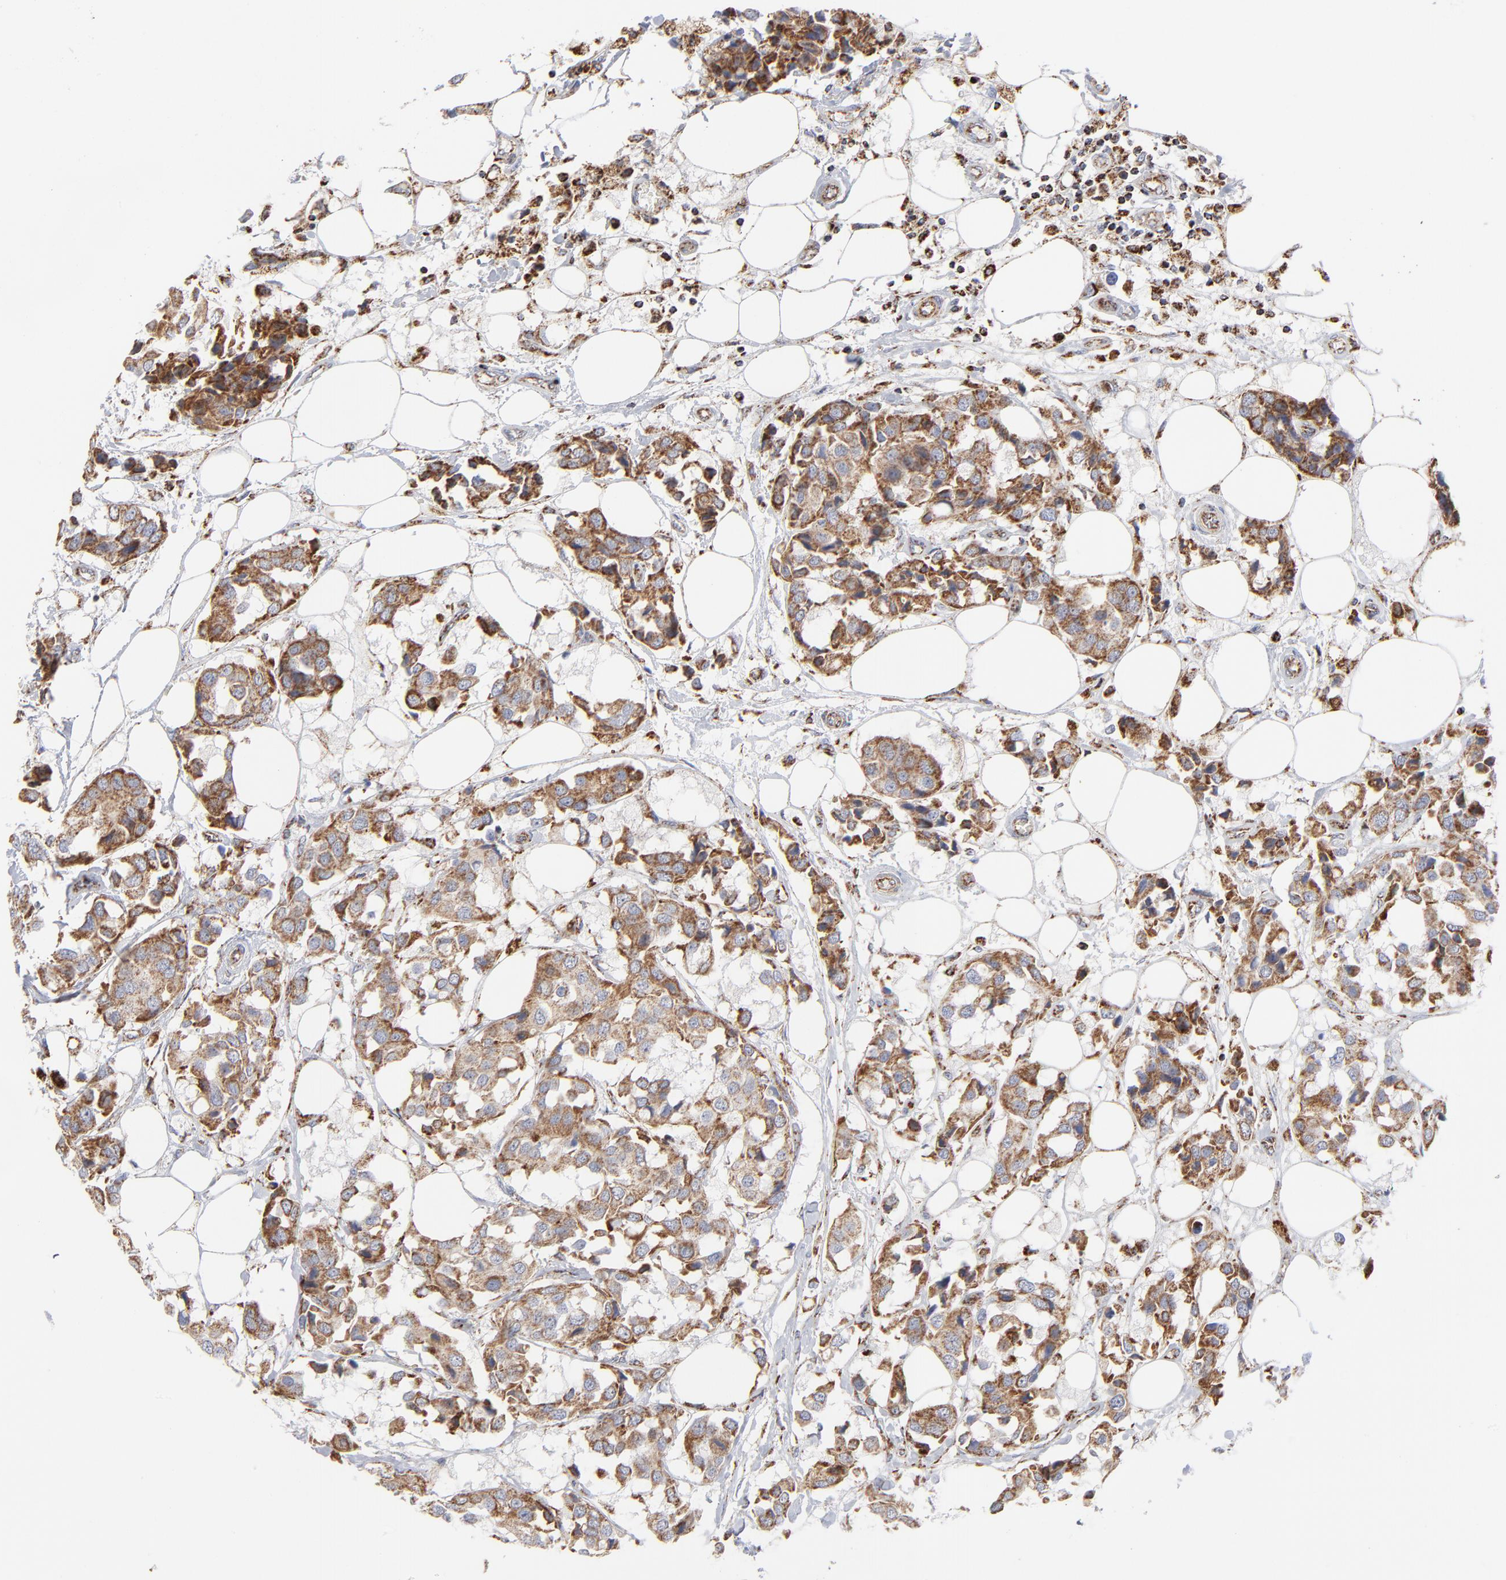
{"staining": {"intensity": "moderate", "quantity": ">75%", "location": "cytoplasmic/membranous"}, "tissue": "breast cancer", "cell_type": "Tumor cells", "image_type": "cancer", "snomed": [{"axis": "morphology", "description": "Duct carcinoma"}, {"axis": "topography", "description": "Breast"}], "caption": "Moderate cytoplasmic/membranous protein expression is appreciated in about >75% of tumor cells in infiltrating ductal carcinoma (breast). (DAB (3,3'-diaminobenzidine) IHC with brightfield microscopy, high magnification).", "gene": "ASB3", "patient": {"sex": "female", "age": 80}}